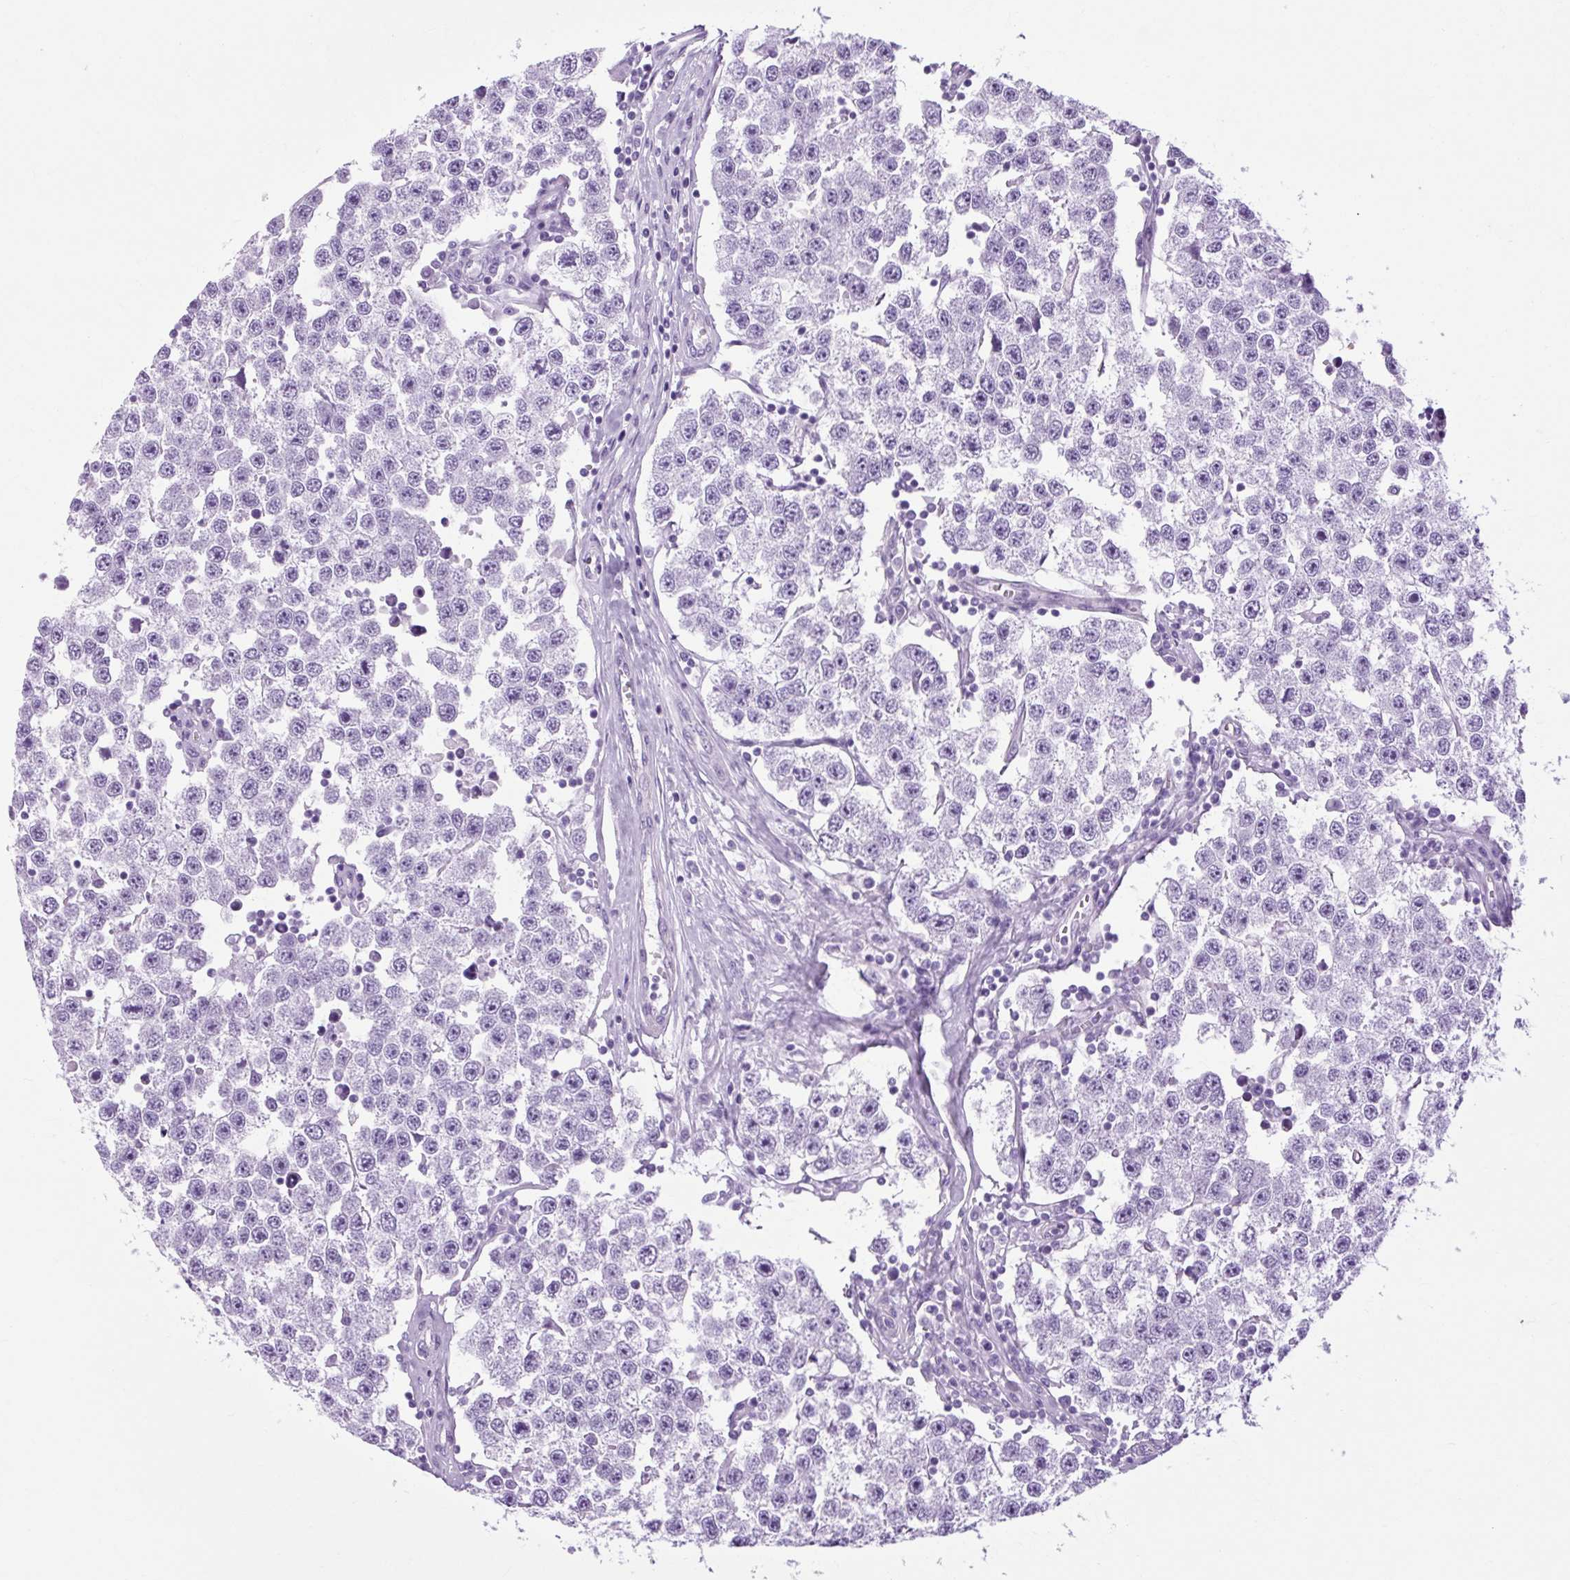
{"staining": {"intensity": "negative", "quantity": "none", "location": "none"}, "tissue": "testis cancer", "cell_type": "Tumor cells", "image_type": "cancer", "snomed": [{"axis": "morphology", "description": "Seminoma, NOS"}, {"axis": "topography", "description": "Testis"}], "caption": "Human testis seminoma stained for a protein using immunohistochemistry demonstrates no positivity in tumor cells.", "gene": "OOEP", "patient": {"sex": "male", "age": 34}}